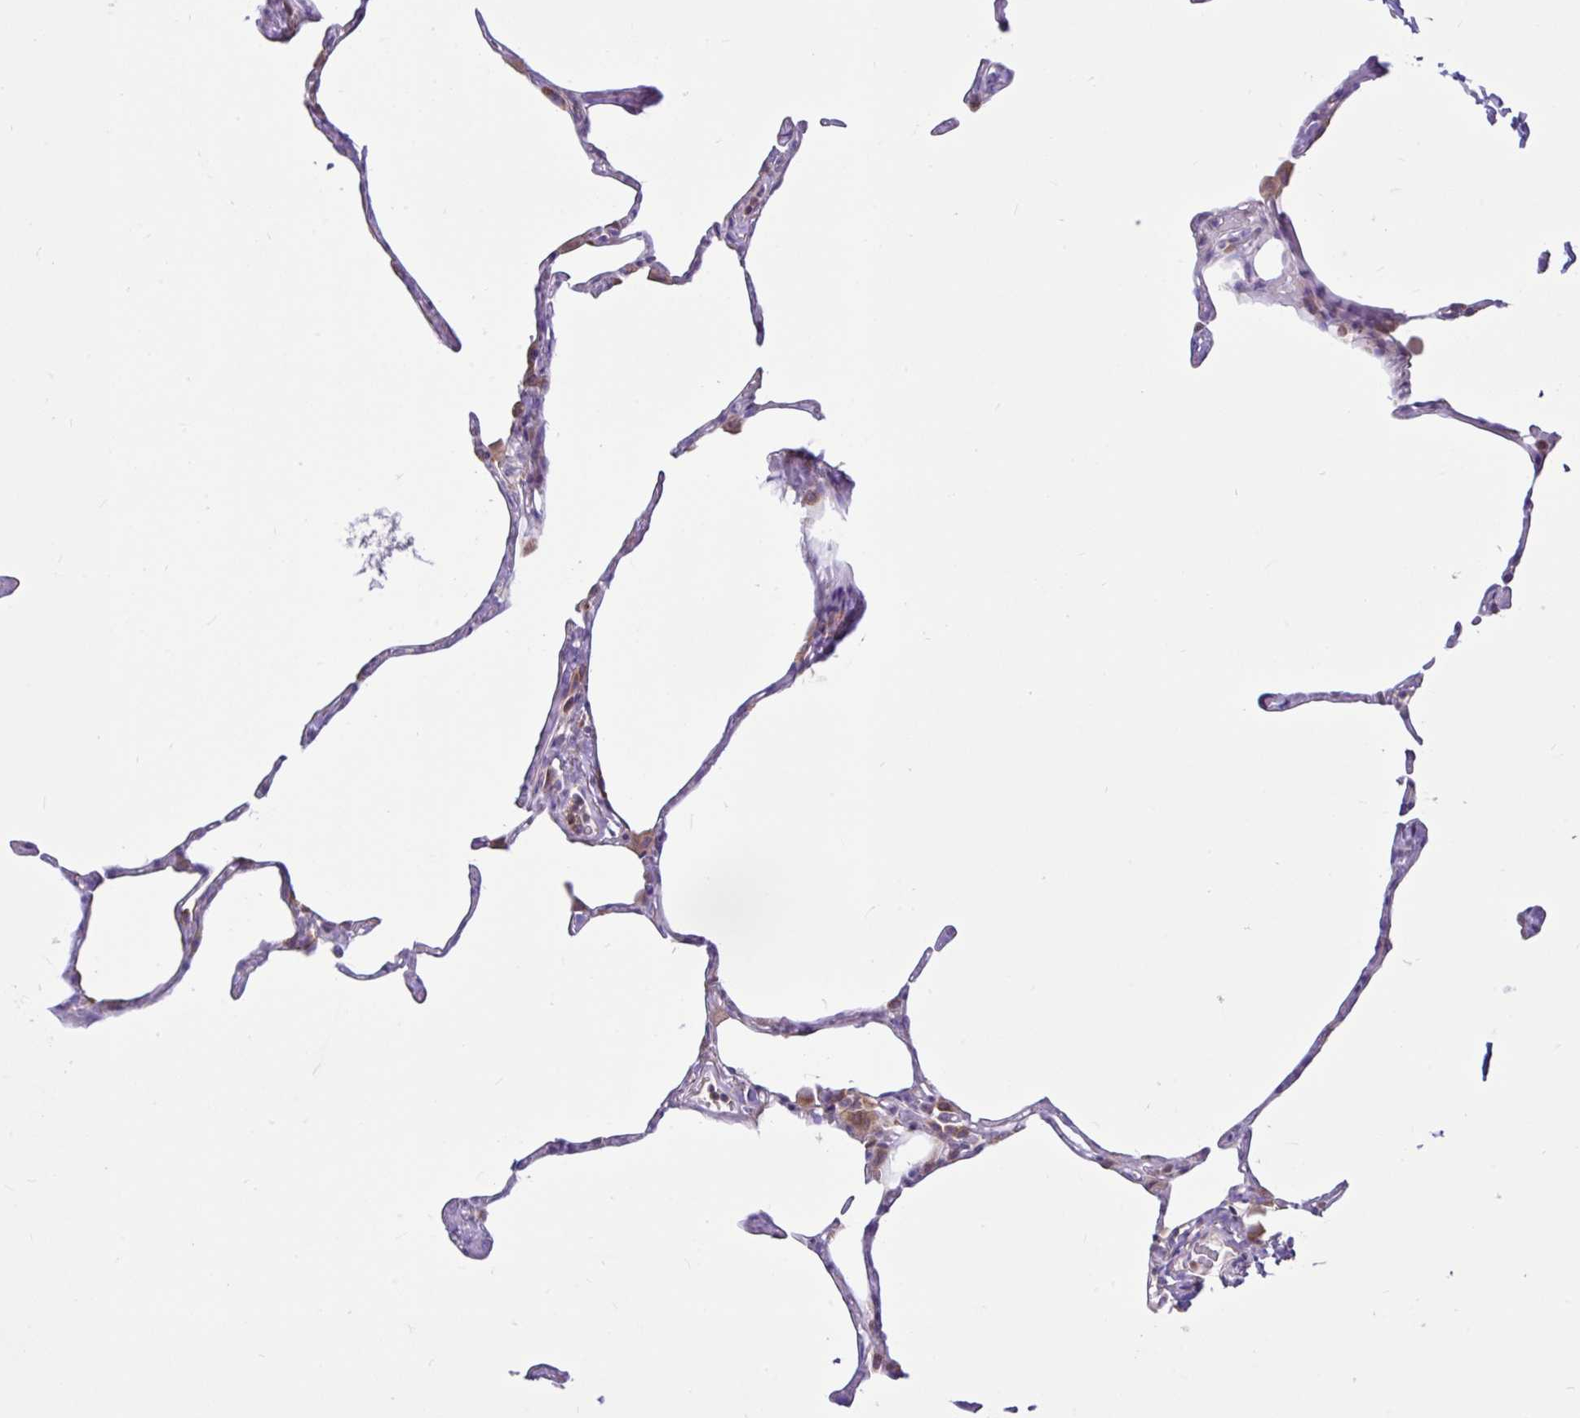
{"staining": {"intensity": "moderate", "quantity": "<25%", "location": "cytoplasmic/membranous"}, "tissue": "lung", "cell_type": "Alveolar cells", "image_type": "normal", "snomed": [{"axis": "morphology", "description": "Normal tissue, NOS"}, {"axis": "topography", "description": "Lung"}], "caption": "IHC staining of unremarkable lung, which displays low levels of moderate cytoplasmic/membranous positivity in about <25% of alveolar cells indicating moderate cytoplasmic/membranous protein staining. The staining was performed using DAB (3,3'-diaminobenzidine) (brown) for protein detection and nuclei were counterstained in hematoxylin (blue).", "gene": "LARS1", "patient": {"sex": "male", "age": 65}}